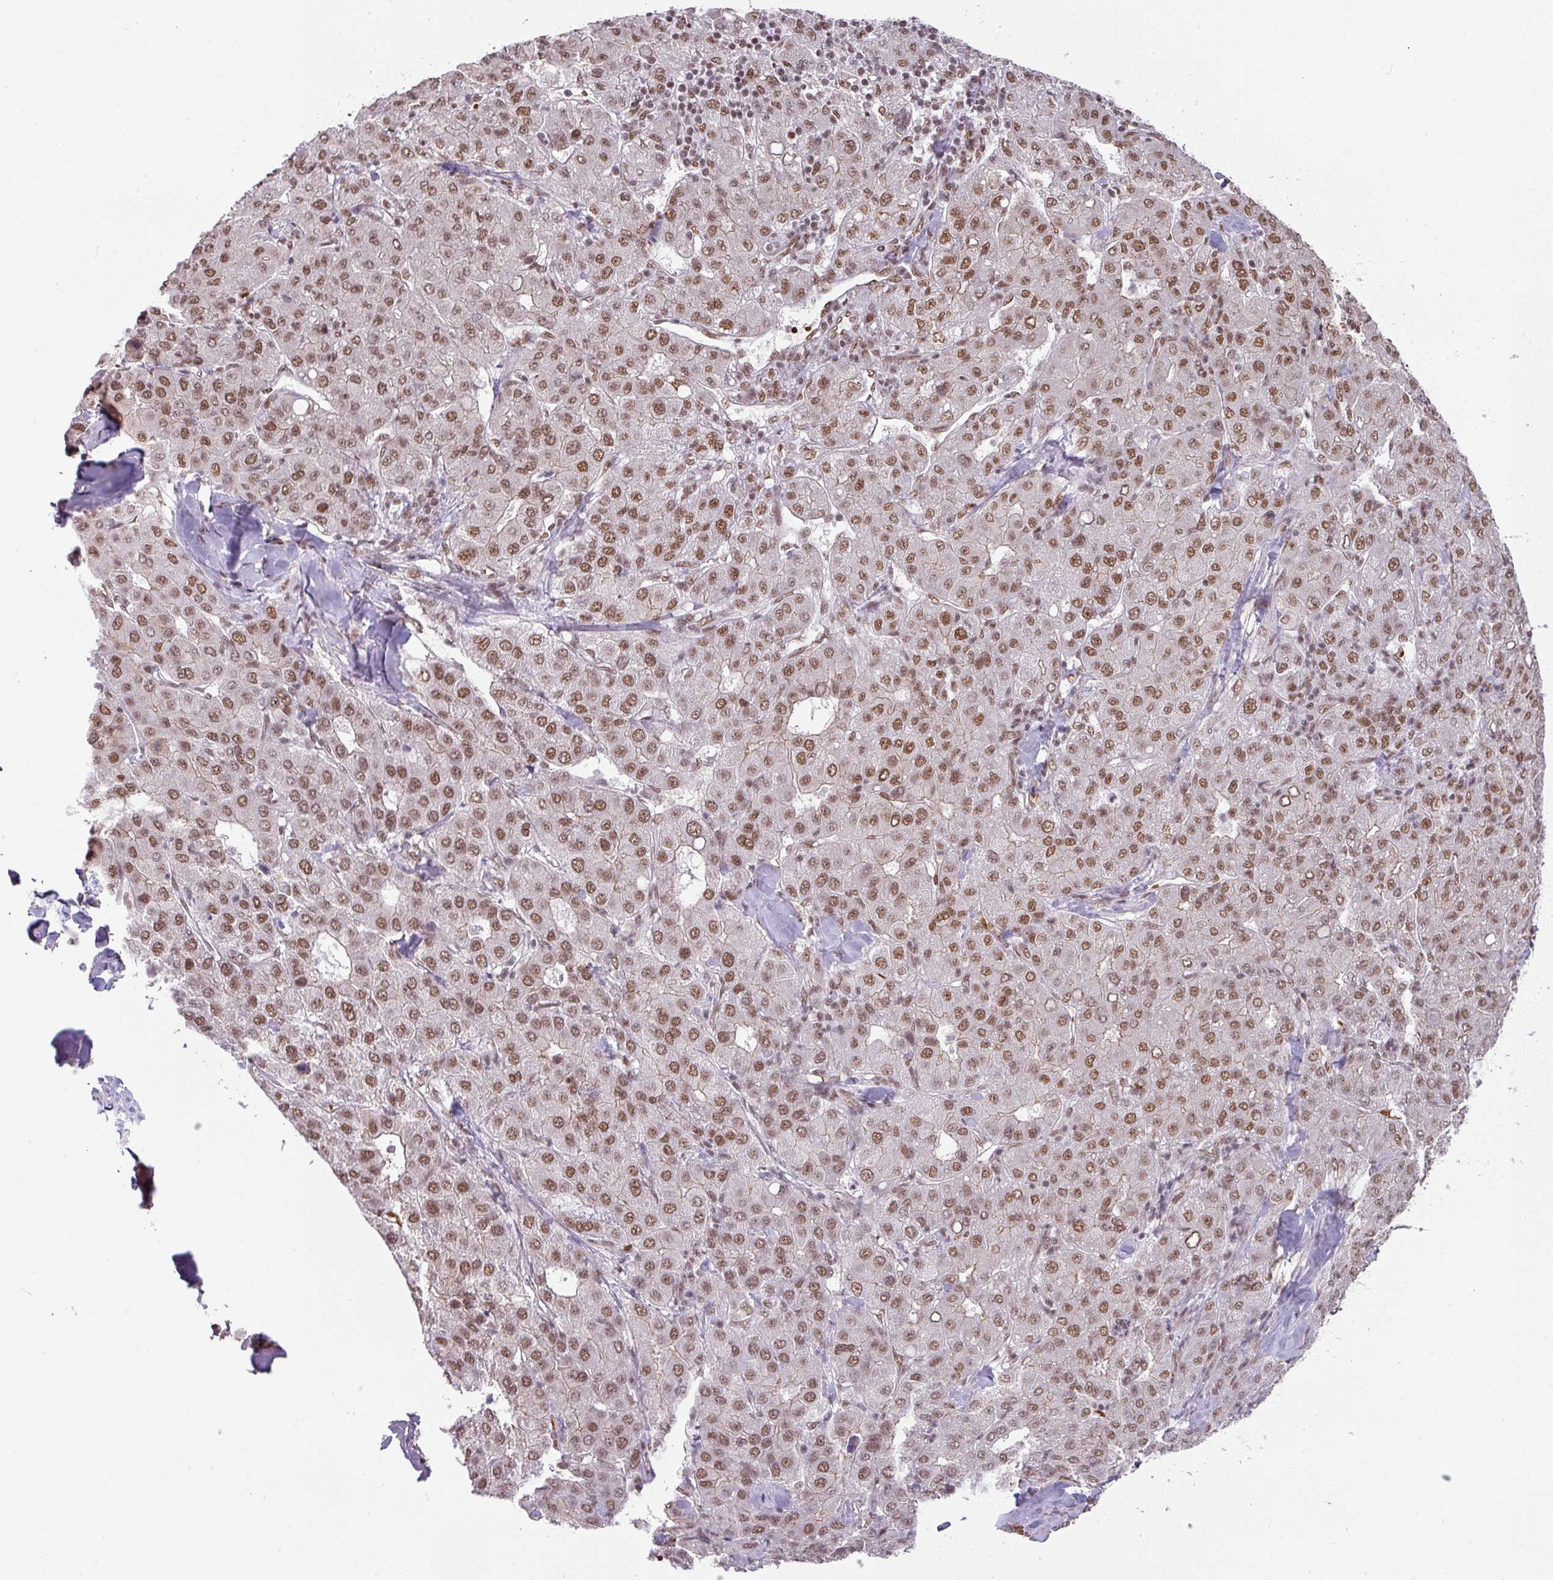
{"staining": {"intensity": "moderate", "quantity": ">75%", "location": "nuclear"}, "tissue": "liver cancer", "cell_type": "Tumor cells", "image_type": "cancer", "snomed": [{"axis": "morphology", "description": "Carcinoma, Hepatocellular, NOS"}, {"axis": "topography", "description": "Liver"}], "caption": "IHC staining of liver cancer (hepatocellular carcinoma), which displays medium levels of moderate nuclear staining in approximately >75% of tumor cells indicating moderate nuclear protein positivity. The staining was performed using DAB (3,3'-diaminobenzidine) (brown) for protein detection and nuclei were counterstained in hematoxylin (blue).", "gene": "NCOA5", "patient": {"sex": "male", "age": 65}}